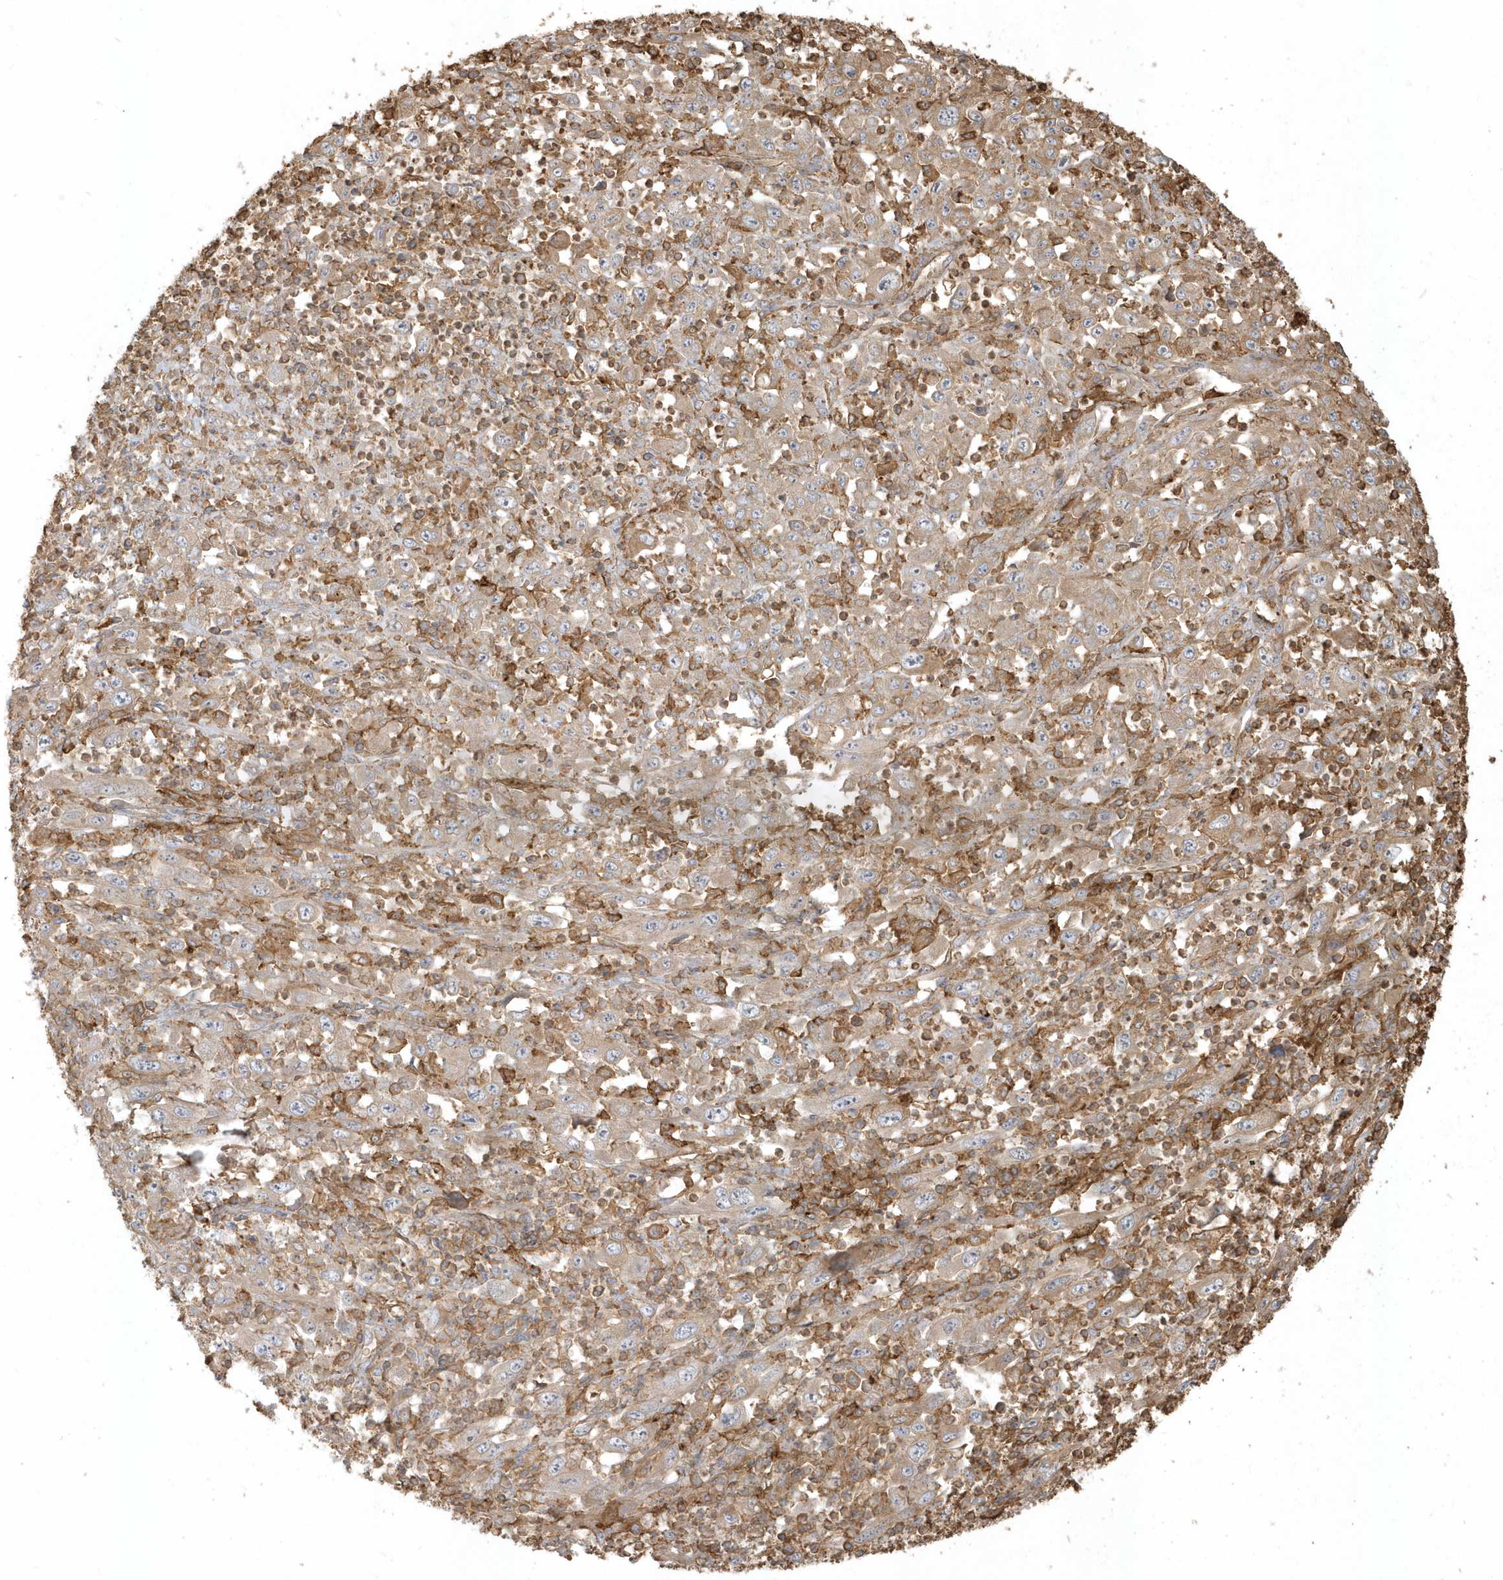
{"staining": {"intensity": "weak", "quantity": ">75%", "location": "cytoplasmic/membranous"}, "tissue": "melanoma", "cell_type": "Tumor cells", "image_type": "cancer", "snomed": [{"axis": "morphology", "description": "Malignant melanoma, Metastatic site"}, {"axis": "topography", "description": "Skin"}], "caption": "The immunohistochemical stain highlights weak cytoplasmic/membranous positivity in tumor cells of melanoma tissue. (IHC, brightfield microscopy, high magnification).", "gene": "ZBTB8A", "patient": {"sex": "female", "age": 56}}